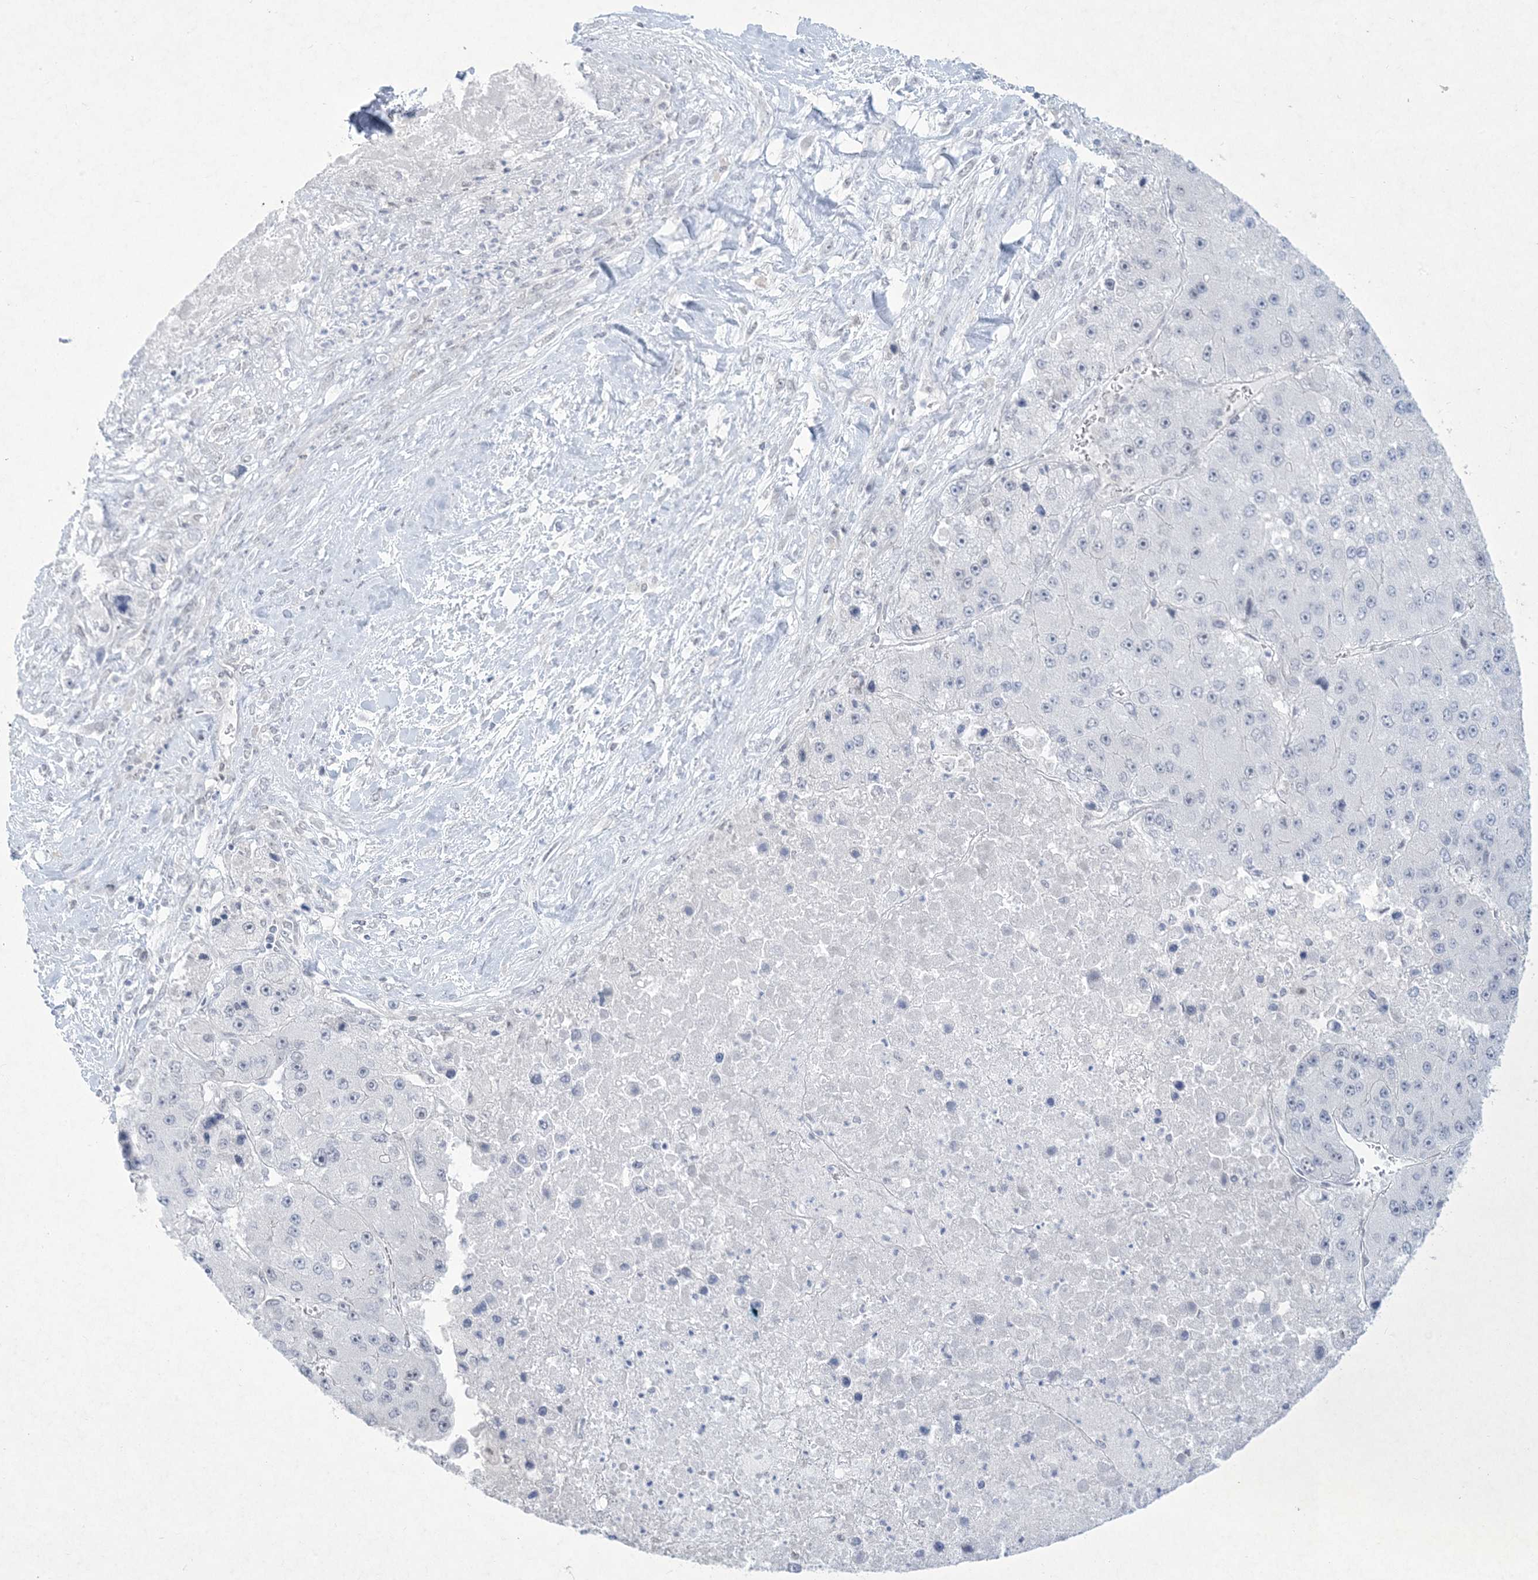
{"staining": {"intensity": "negative", "quantity": "none", "location": "none"}, "tissue": "liver cancer", "cell_type": "Tumor cells", "image_type": "cancer", "snomed": [{"axis": "morphology", "description": "Carcinoma, Hepatocellular, NOS"}, {"axis": "topography", "description": "Liver"}], "caption": "Photomicrograph shows no significant protein positivity in tumor cells of hepatocellular carcinoma (liver).", "gene": "HOMEZ", "patient": {"sex": "female", "age": 73}}